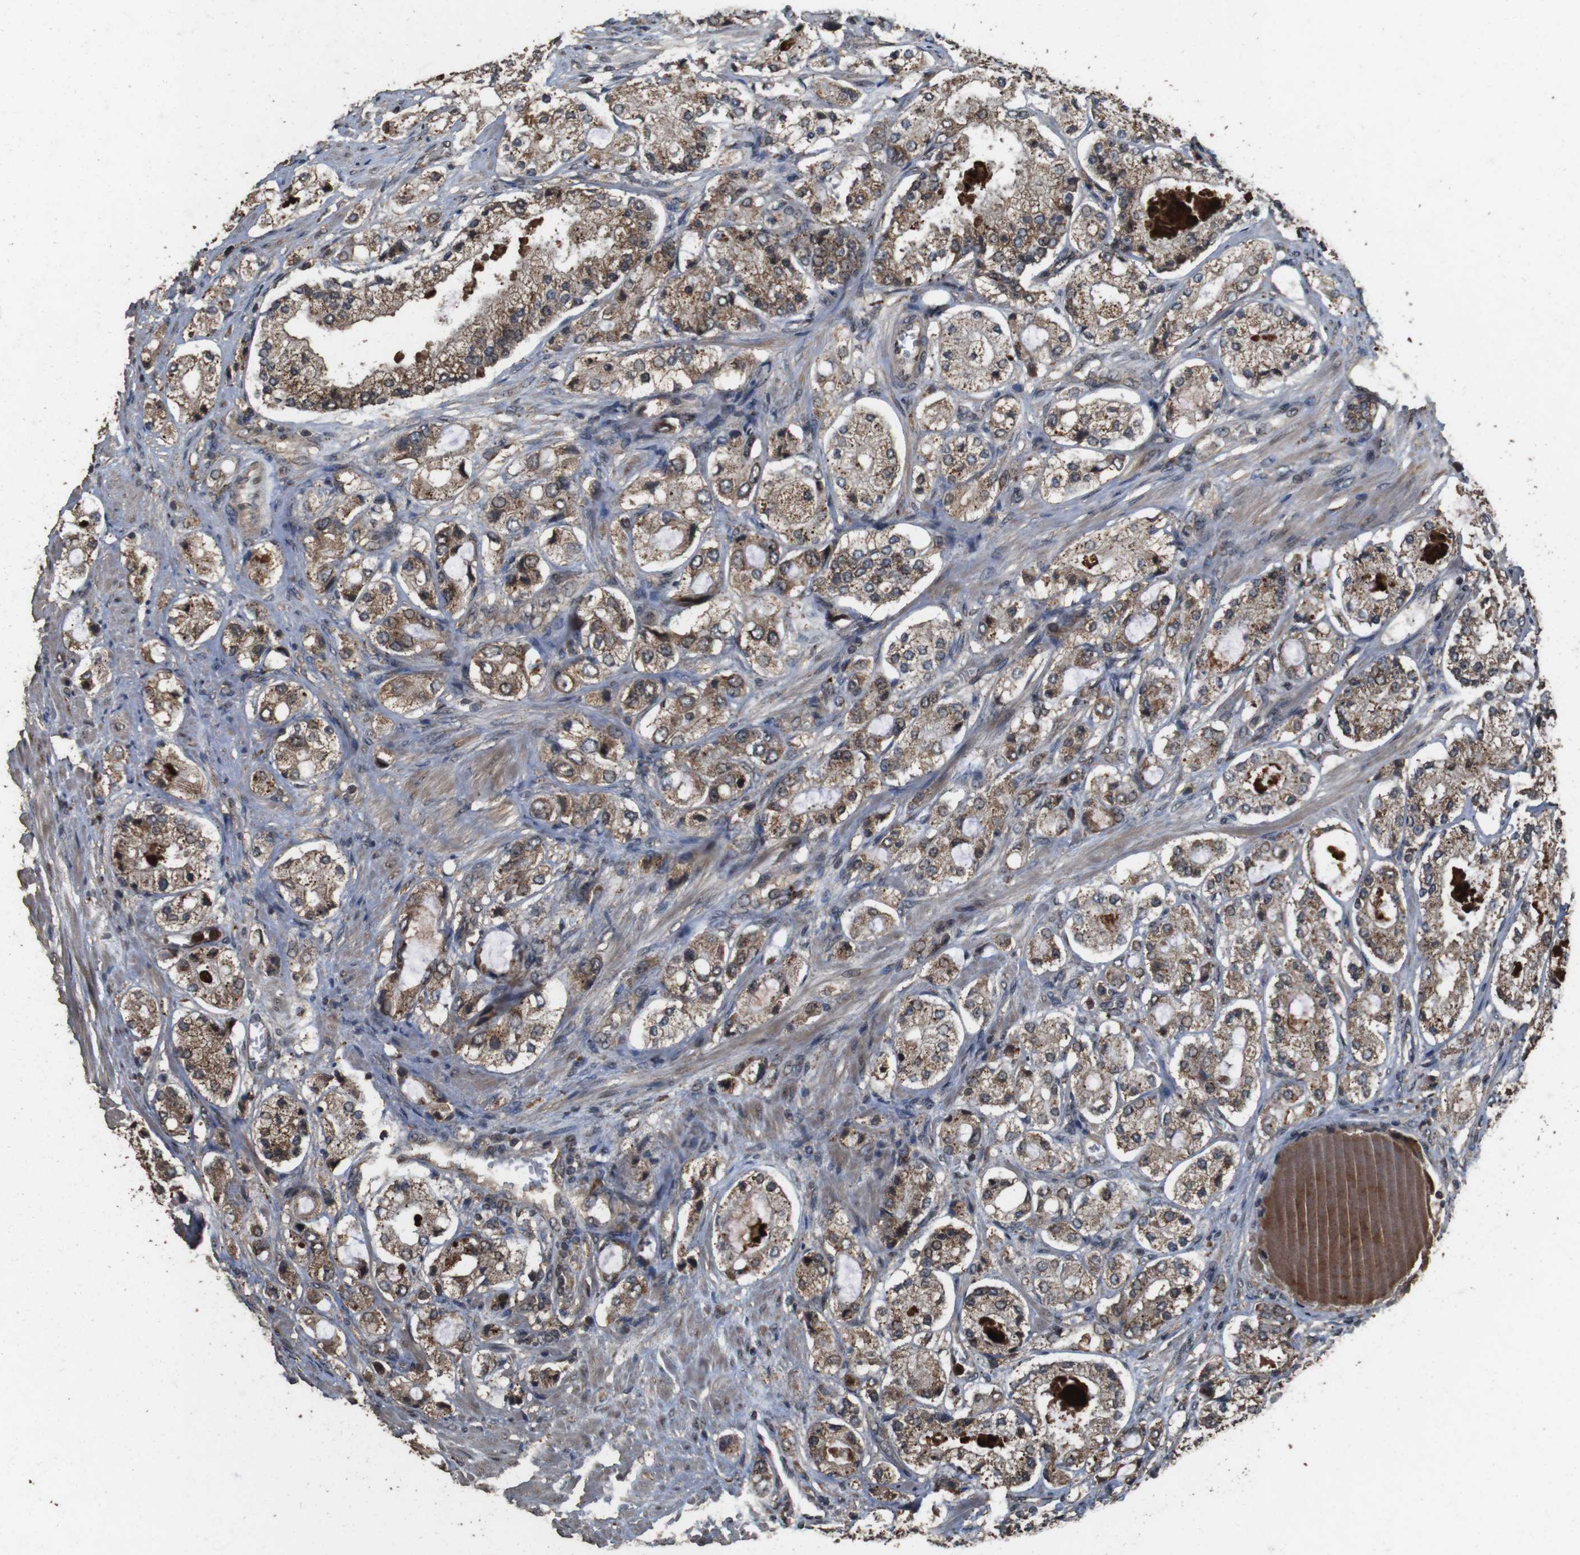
{"staining": {"intensity": "moderate", "quantity": ">75%", "location": "cytoplasmic/membranous"}, "tissue": "prostate cancer", "cell_type": "Tumor cells", "image_type": "cancer", "snomed": [{"axis": "morphology", "description": "Adenocarcinoma, High grade"}, {"axis": "topography", "description": "Prostate"}], "caption": "Moderate cytoplasmic/membranous positivity for a protein is present in about >75% of tumor cells of prostate cancer using immunohistochemistry.", "gene": "RRAS2", "patient": {"sex": "male", "age": 65}}